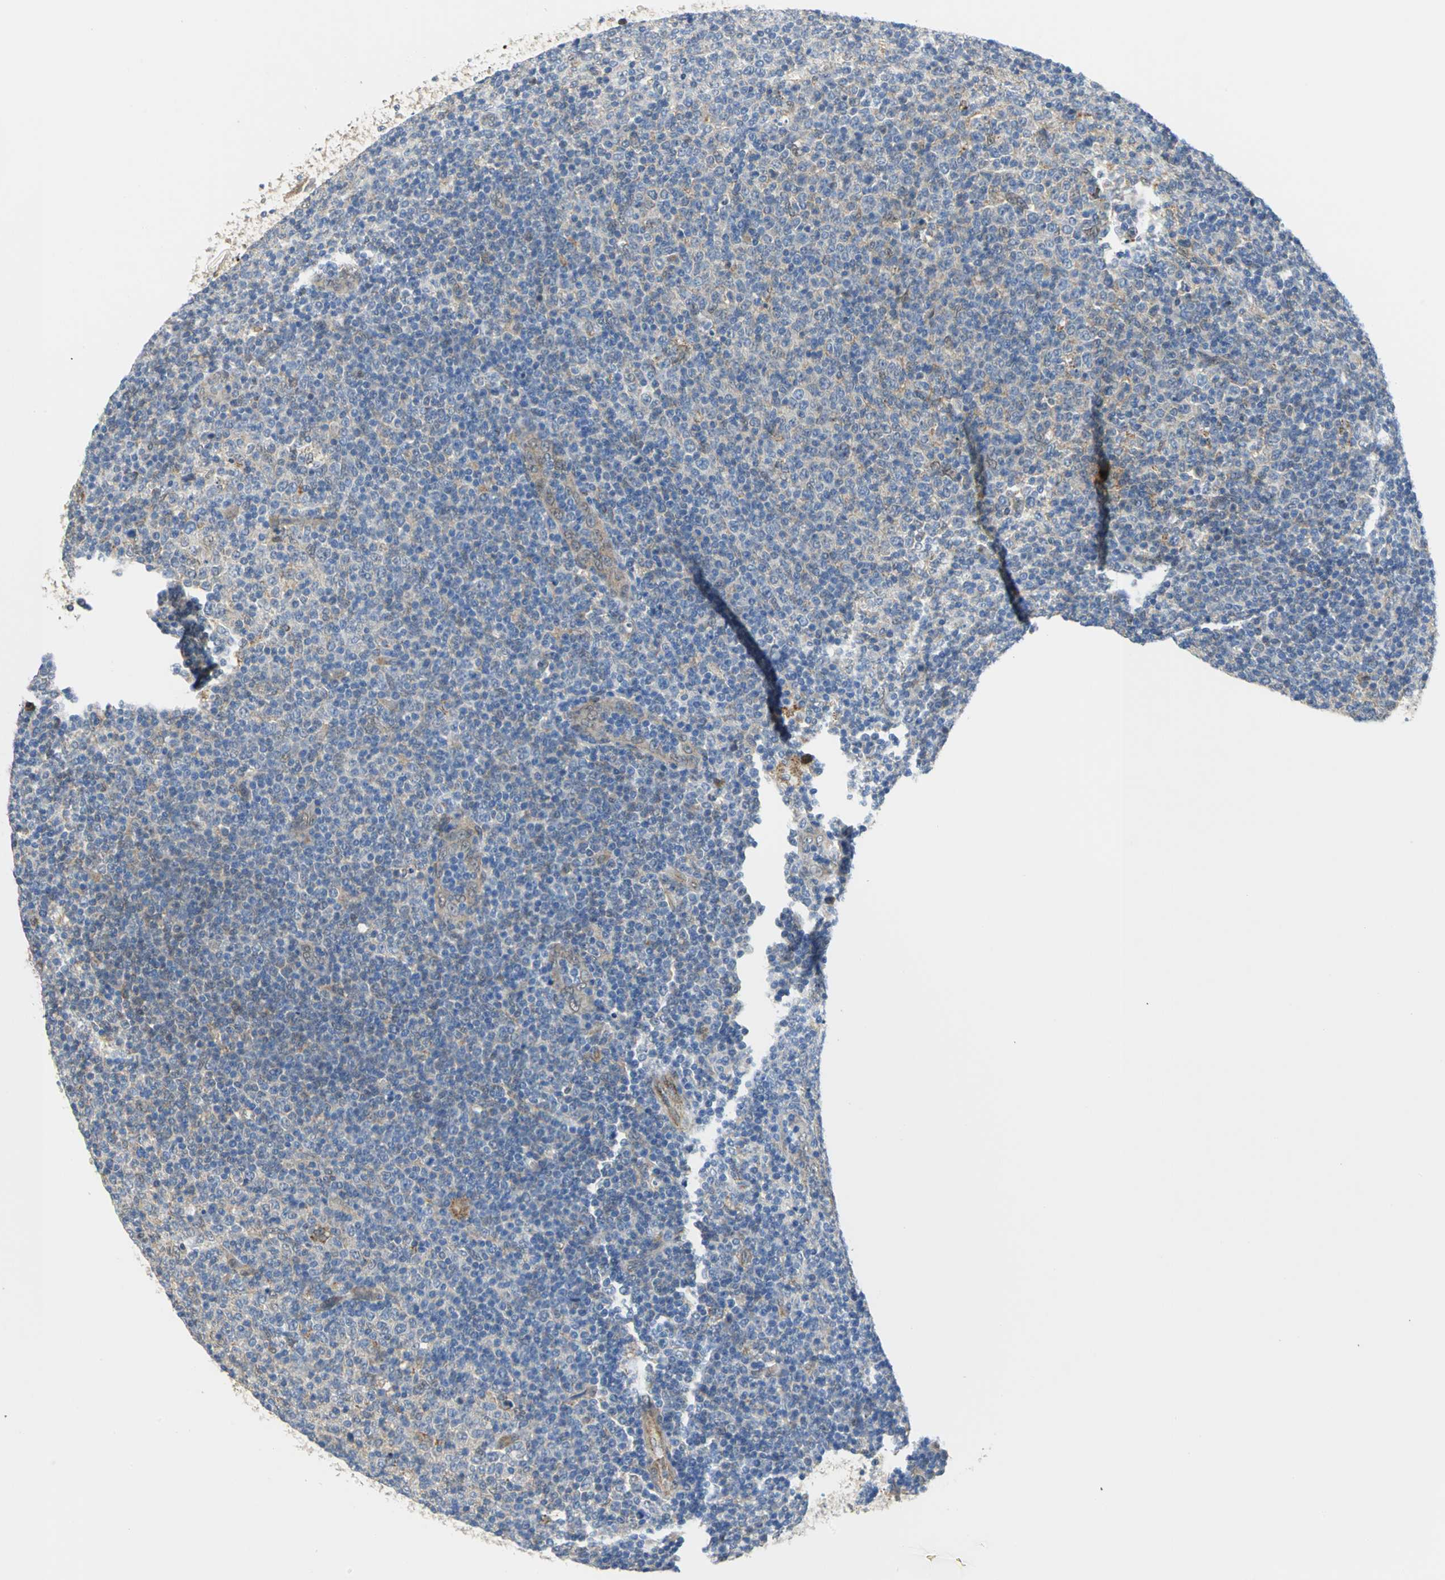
{"staining": {"intensity": "weak", "quantity": "<25%", "location": "cytoplasmic/membranous"}, "tissue": "lymphoma", "cell_type": "Tumor cells", "image_type": "cancer", "snomed": [{"axis": "morphology", "description": "Malignant lymphoma, non-Hodgkin's type, Low grade"}, {"axis": "topography", "description": "Lymph node"}], "caption": "The image reveals no significant expression in tumor cells of lymphoma. Nuclei are stained in blue.", "gene": "PGM3", "patient": {"sex": "male", "age": 70}}